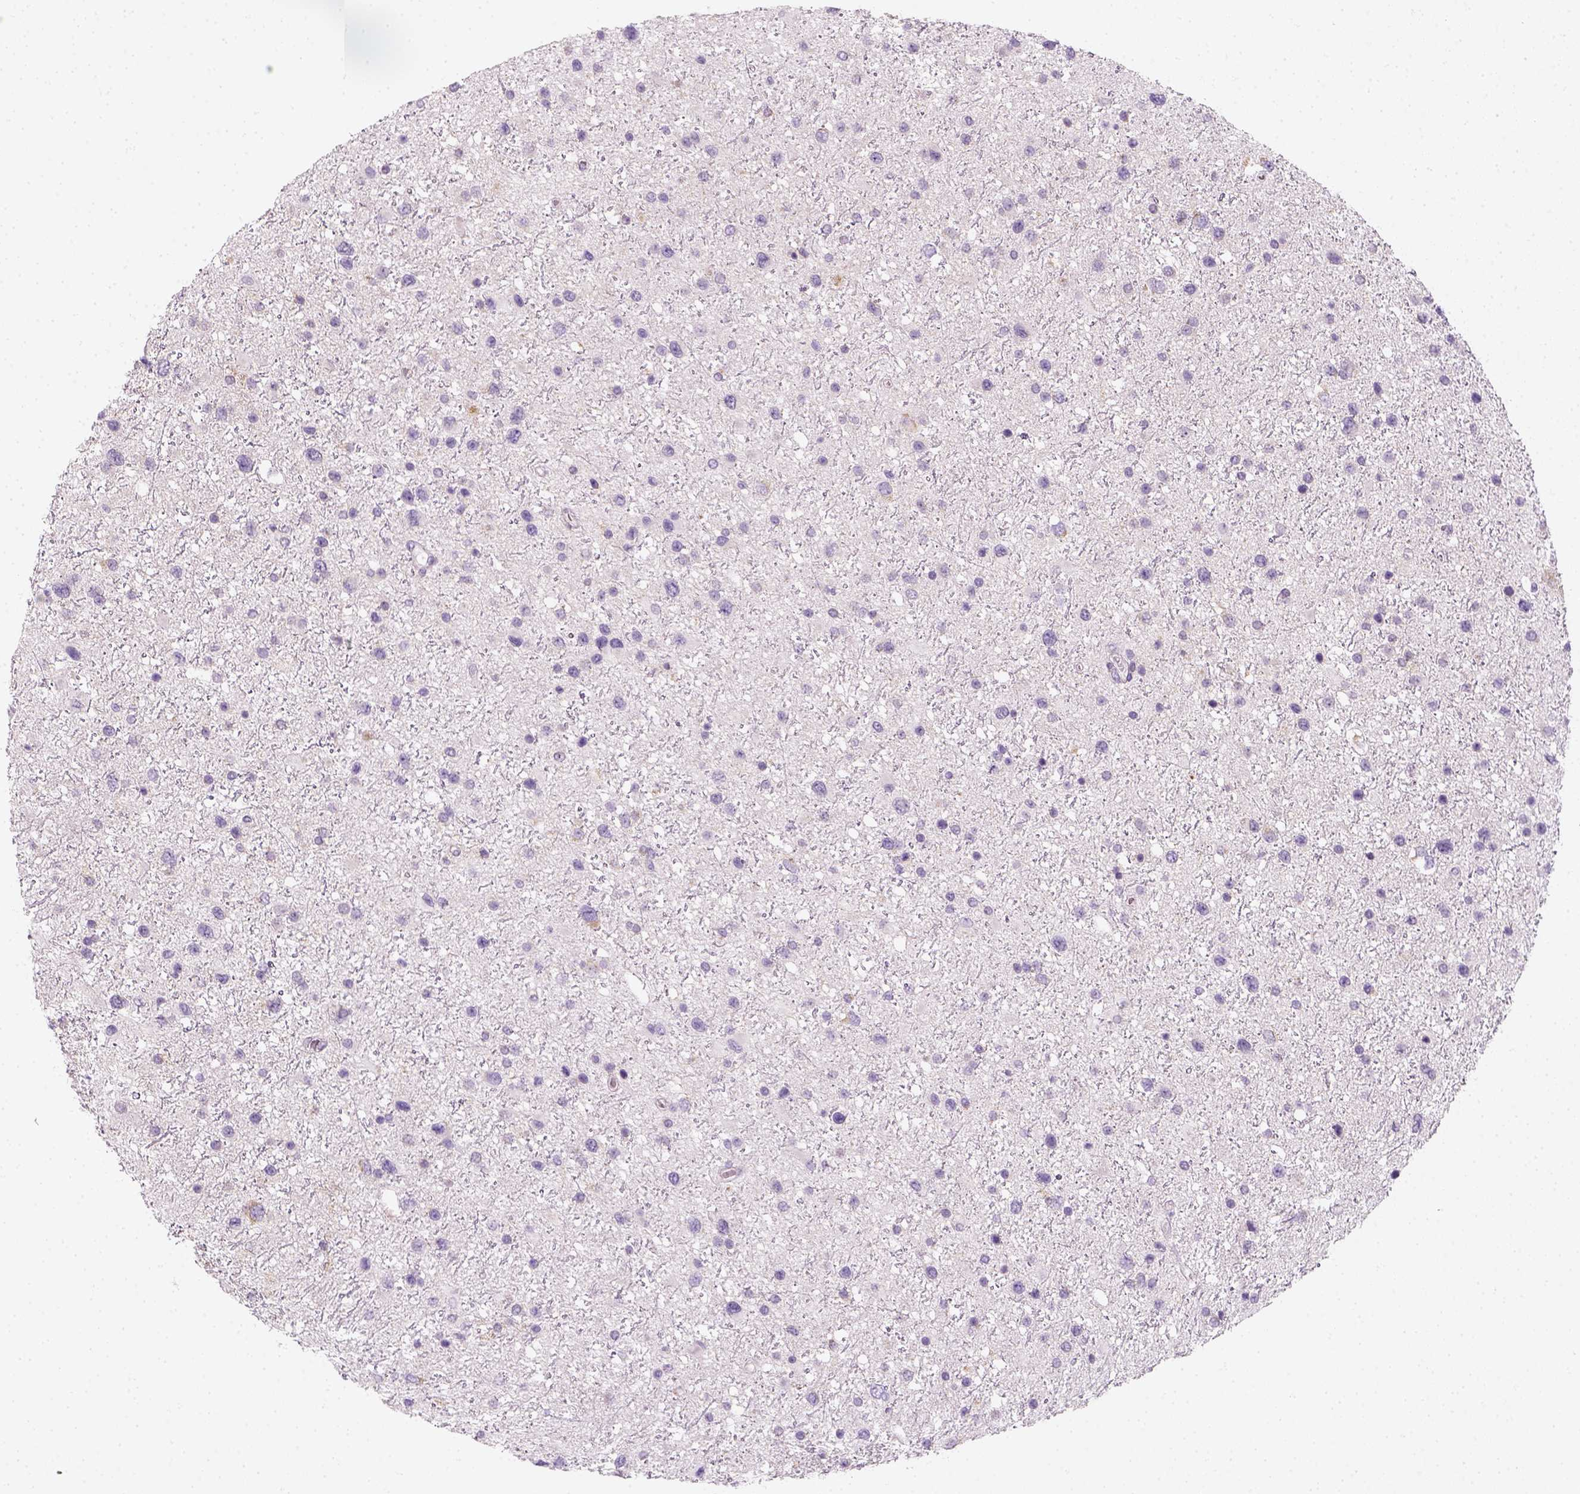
{"staining": {"intensity": "negative", "quantity": "none", "location": "none"}, "tissue": "glioma", "cell_type": "Tumor cells", "image_type": "cancer", "snomed": [{"axis": "morphology", "description": "Glioma, malignant, Low grade"}, {"axis": "topography", "description": "Brain"}], "caption": "Immunohistochemistry of human malignant glioma (low-grade) reveals no expression in tumor cells.", "gene": "AWAT2", "patient": {"sex": "female", "age": 32}}